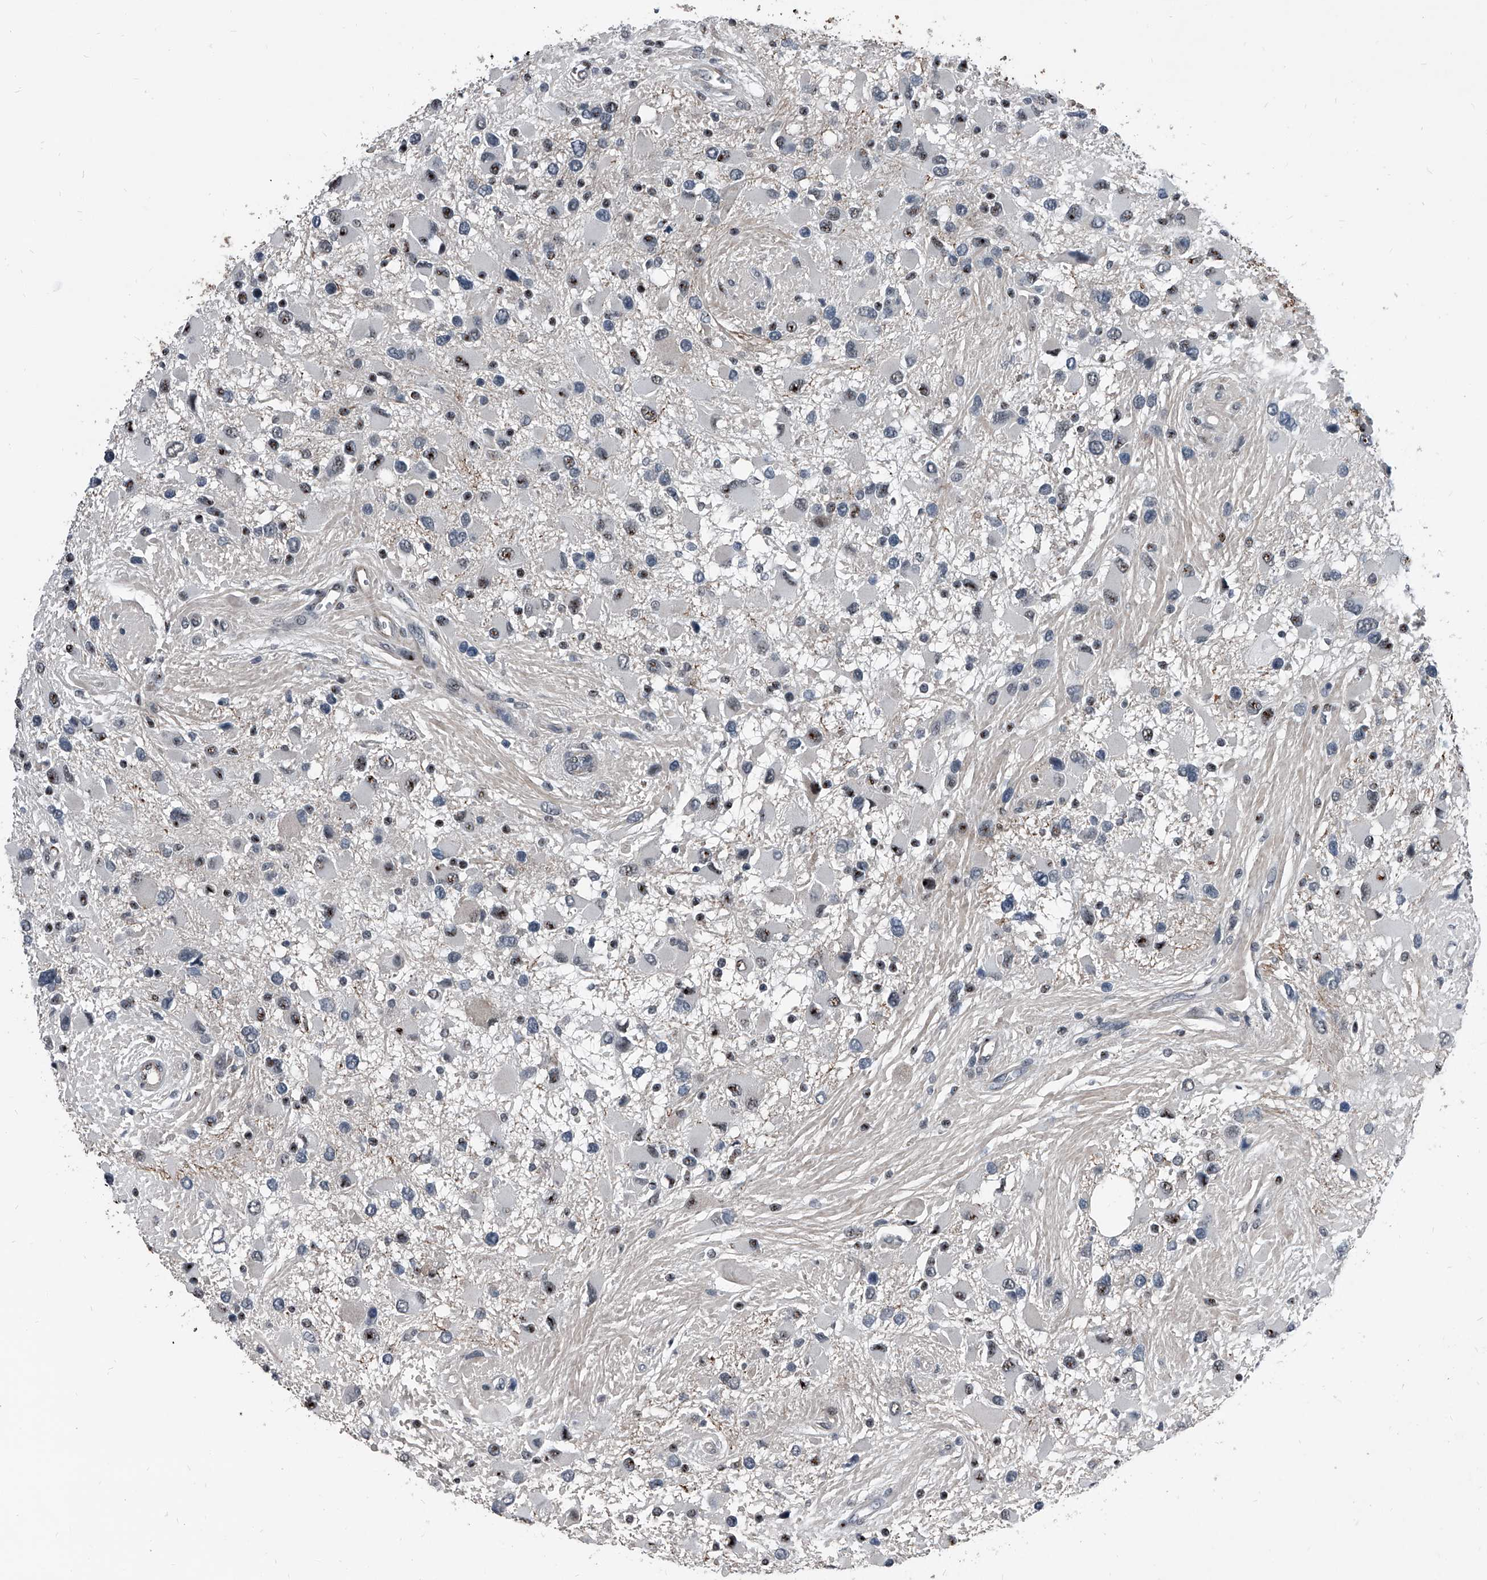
{"staining": {"intensity": "negative", "quantity": "none", "location": "none"}, "tissue": "glioma", "cell_type": "Tumor cells", "image_type": "cancer", "snomed": [{"axis": "morphology", "description": "Glioma, malignant, High grade"}, {"axis": "topography", "description": "Brain"}], "caption": "Glioma was stained to show a protein in brown. There is no significant staining in tumor cells.", "gene": "MEN1", "patient": {"sex": "male", "age": 53}}